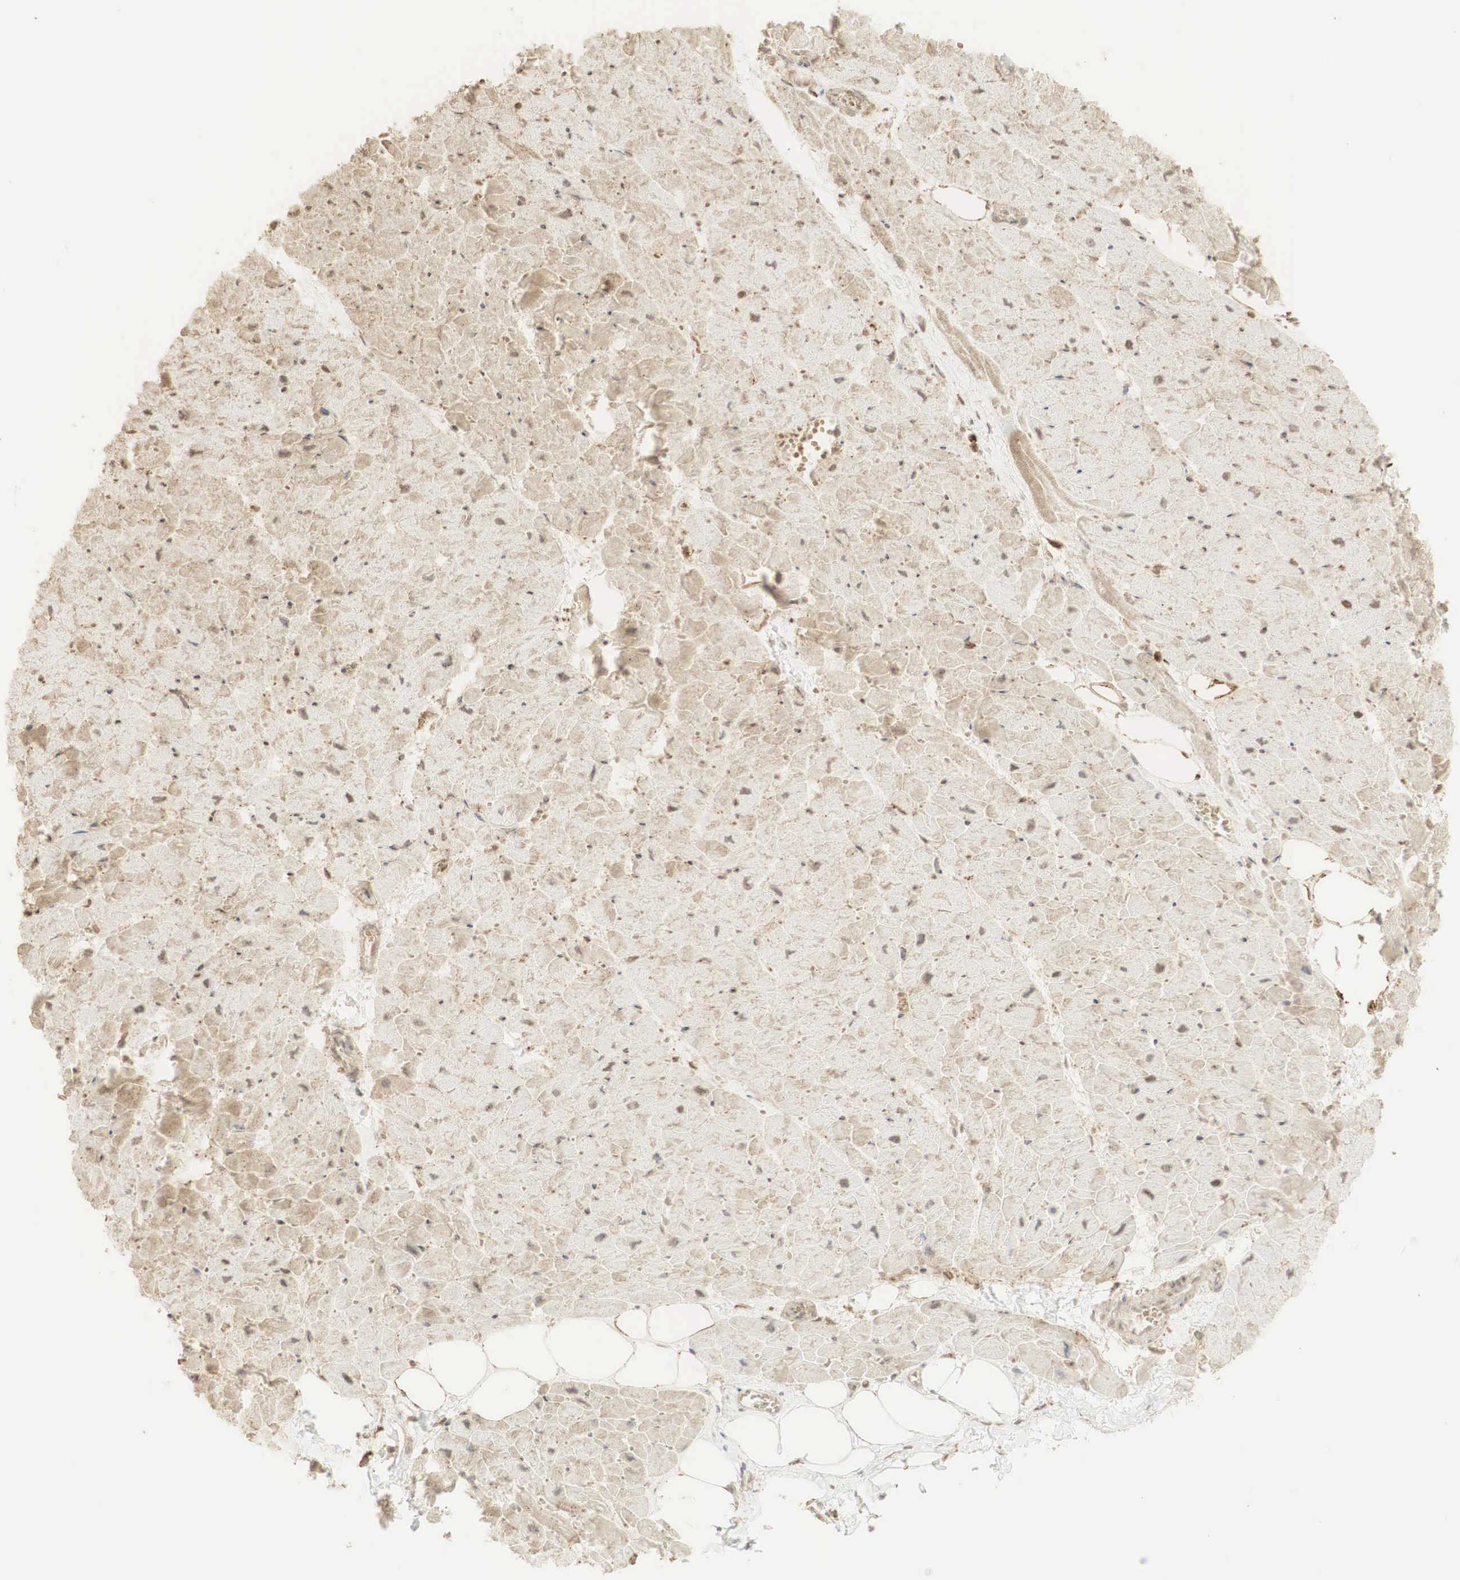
{"staining": {"intensity": "weak", "quantity": "25%-75%", "location": "cytoplasmic/membranous"}, "tissue": "heart muscle", "cell_type": "Cardiomyocytes", "image_type": "normal", "snomed": [{"axis": "morphology", "description": "Normal tissue, NOS"}, {"axis": "topography", "description": "Heart"}], "caption": "Protein analysis of normal heart muscle displays weak cytoplasmic/membranous staining in approximately 25%-75% of cardiomyocytes. (DAB (3,3'-diaminobenzidine) IHC, brown staining for protein, blue staining for nuclei).", "gene": "RNF113A", "patient": {"sex": "female", "age": 19}}